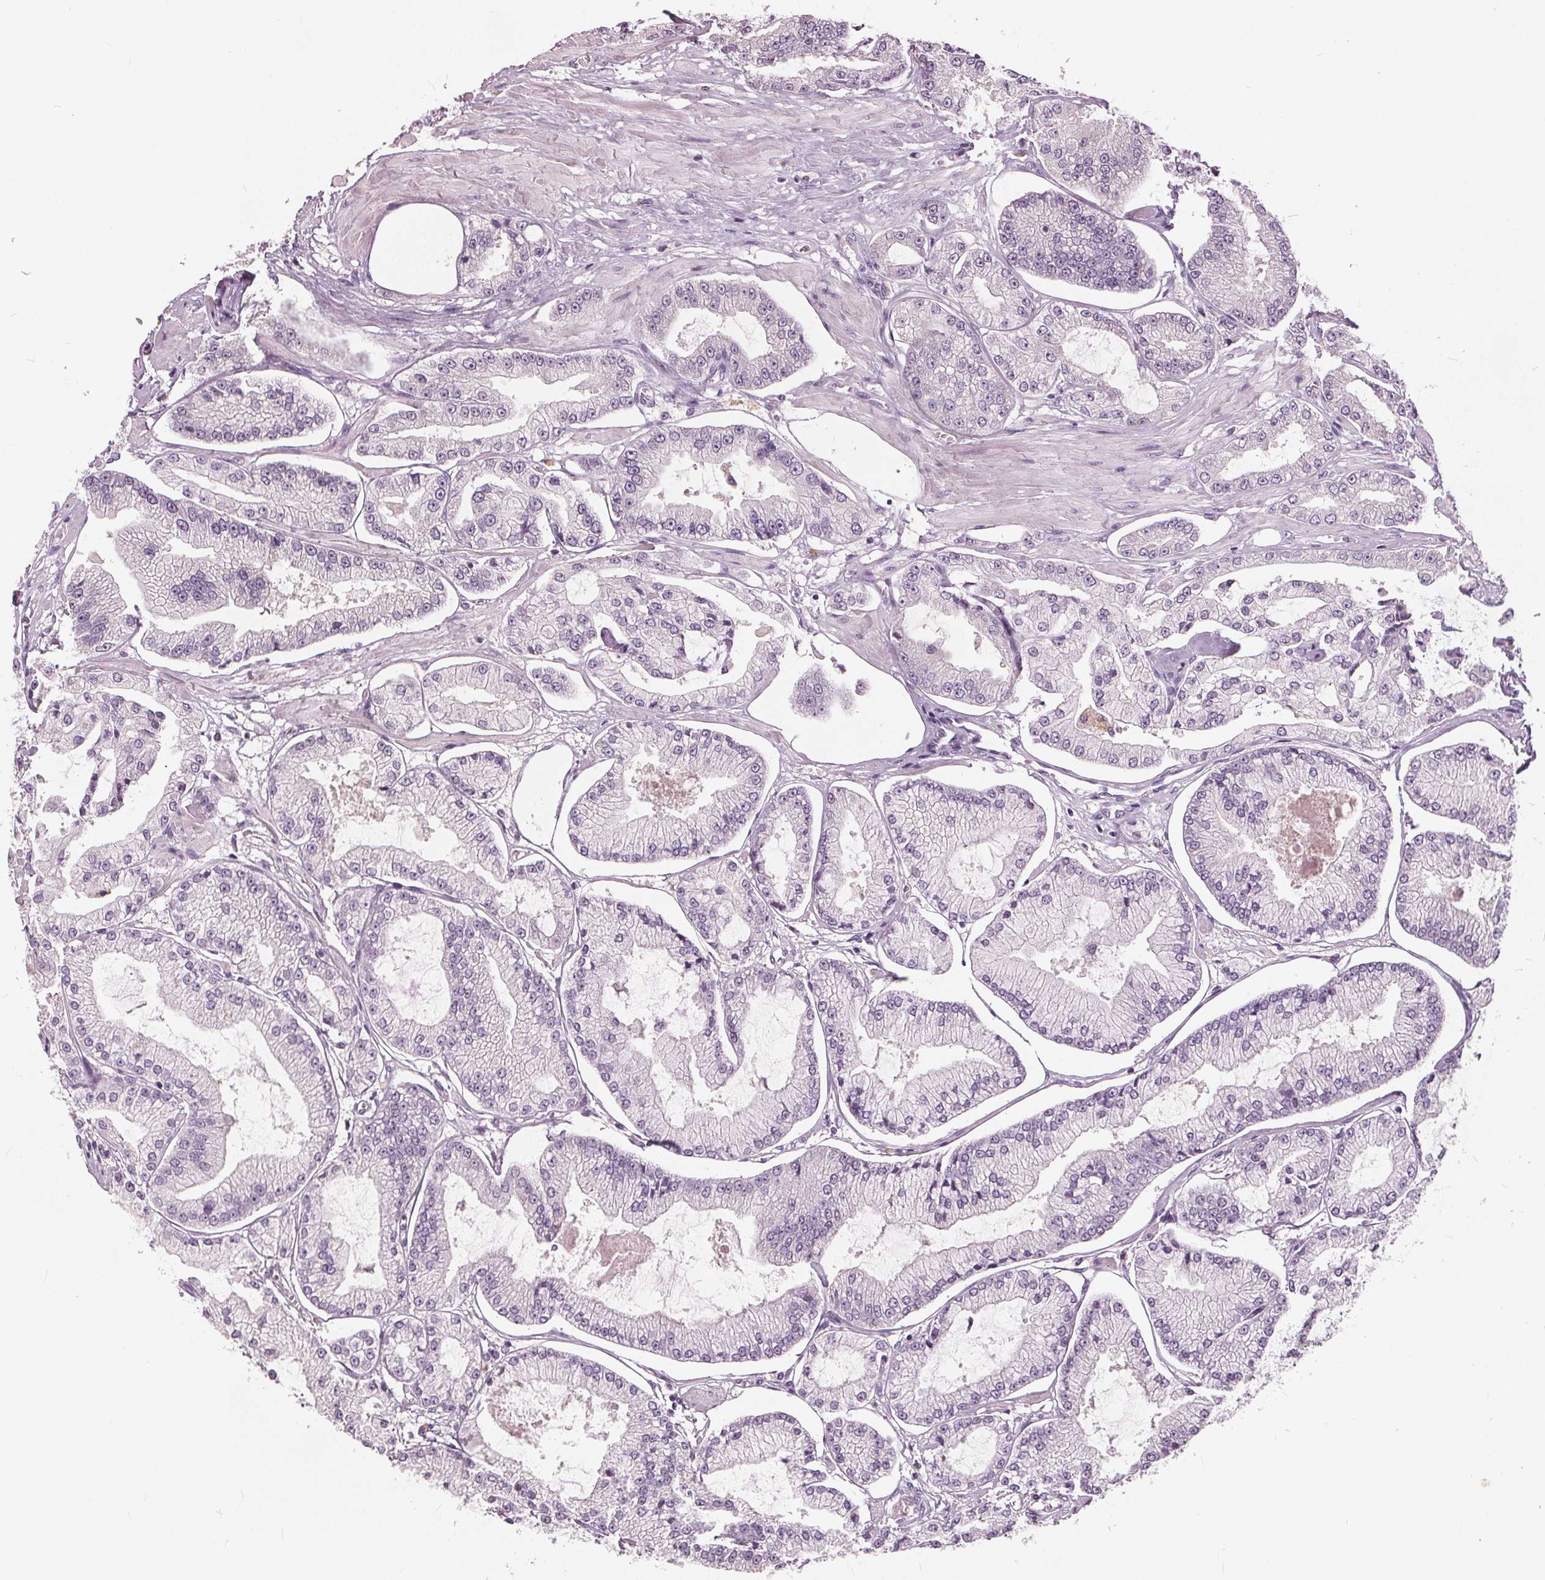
{"staining": {"intensity": "negative", "quantity": "none", "location": "none"}, "tissue": "prostate cancer", "cell_type": "Tumor cells", "image_type": "cancer", "snomed": [{"axis": "morphology", "description": "Adenocarcinoma, Low grade"}, {"axis": "topography", "description": "Prostate"}], "caption": "Immunohistochemical staining of human adenocarcinoma (low-grade) (prostate) displays no significant positivity in tumor cells.", "gene": "TKFC", "patient": {"sex": "male", "age": 55}}